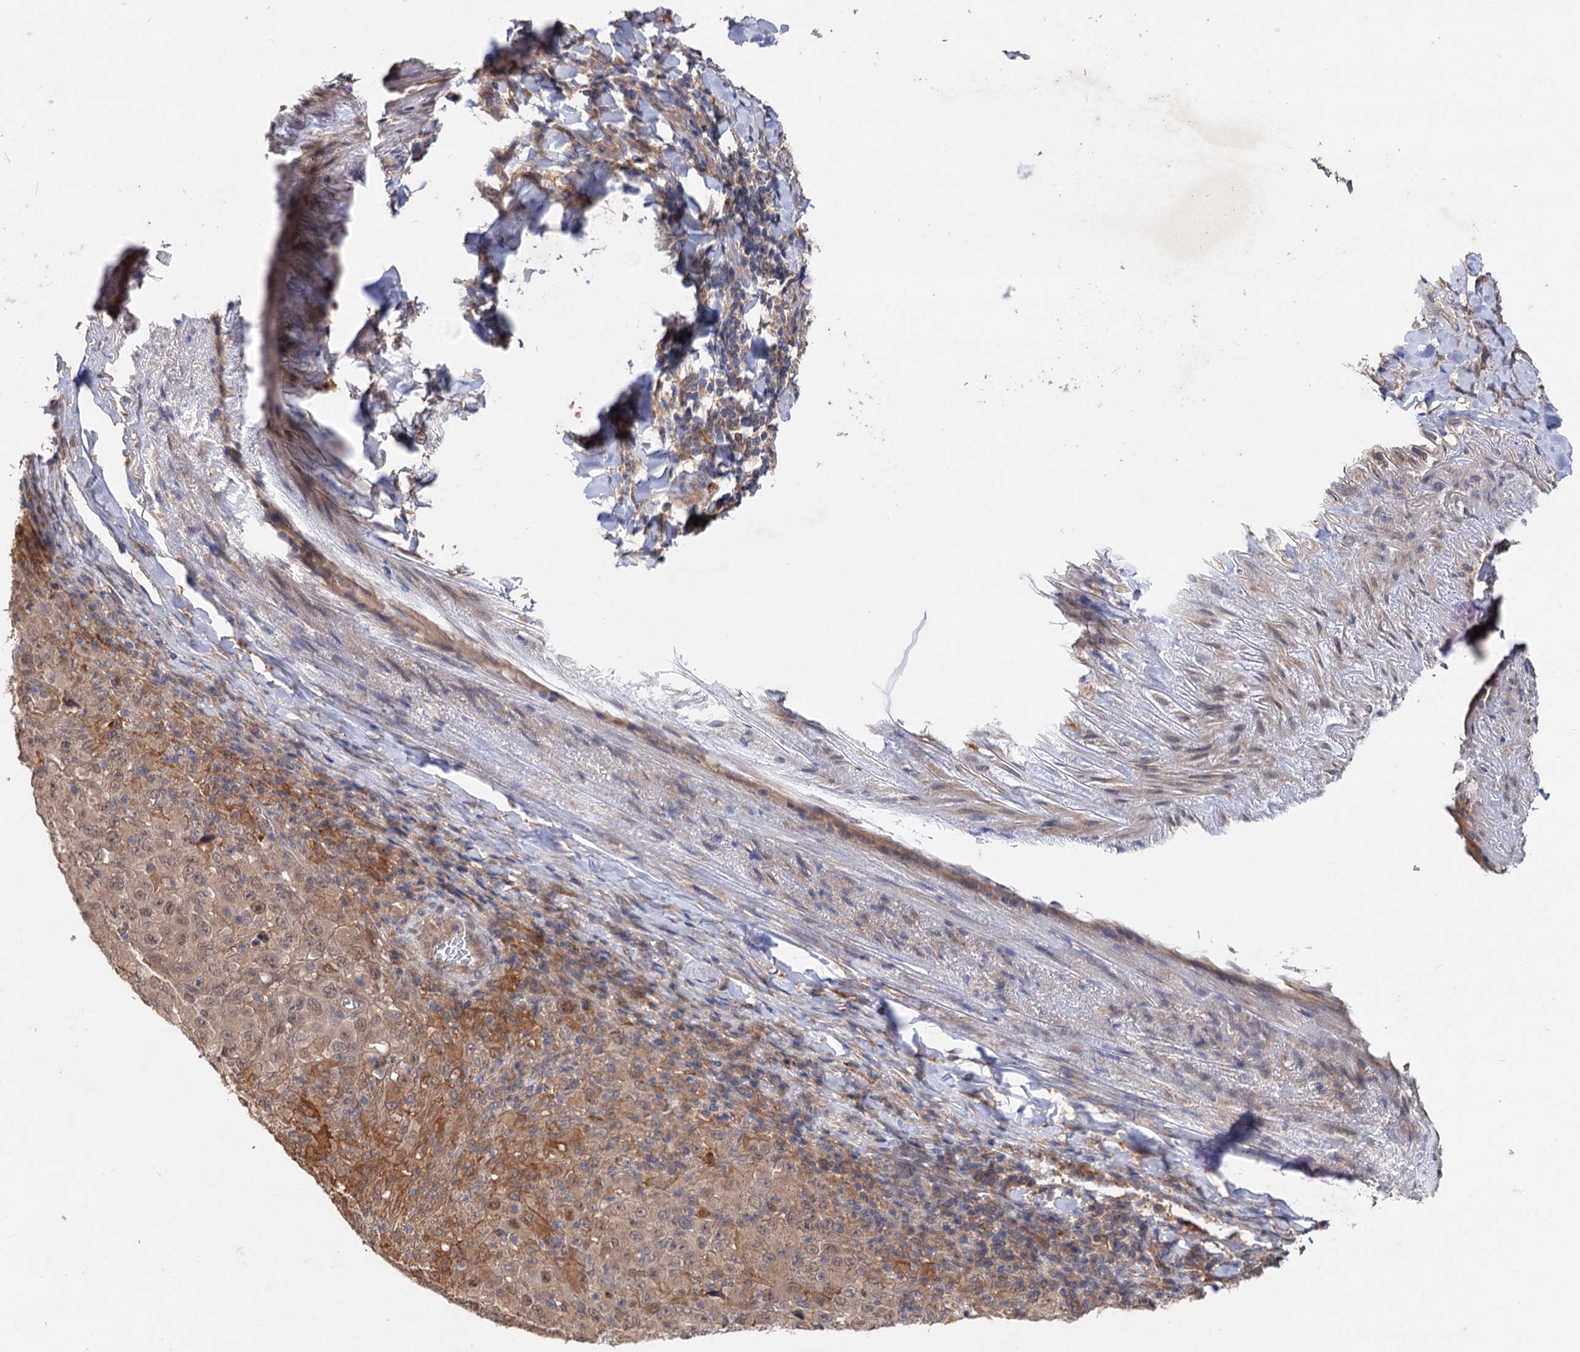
{"staining": {"intensity": "weak", "quantity": ">75%", "location": "cytoplasmic/membranous,nuclear"}, "tissue": "melanoma", "cell_type": "Tumor cells", "image_type": "cancer", "snomed": [{"axis": "morphology", "description": "Malignant melanoma, Metastatic site"}, {"axis": "topography", "description": "Skin"}], "caption": "Immunohistochemical staining of melanoma exhibits weak cytoplasmic/membranous and nuclear protein staining in approximately >75% of tumor cells.", "gene": "NUDCD2", "patient": {"sex": "female", "age": 56}}